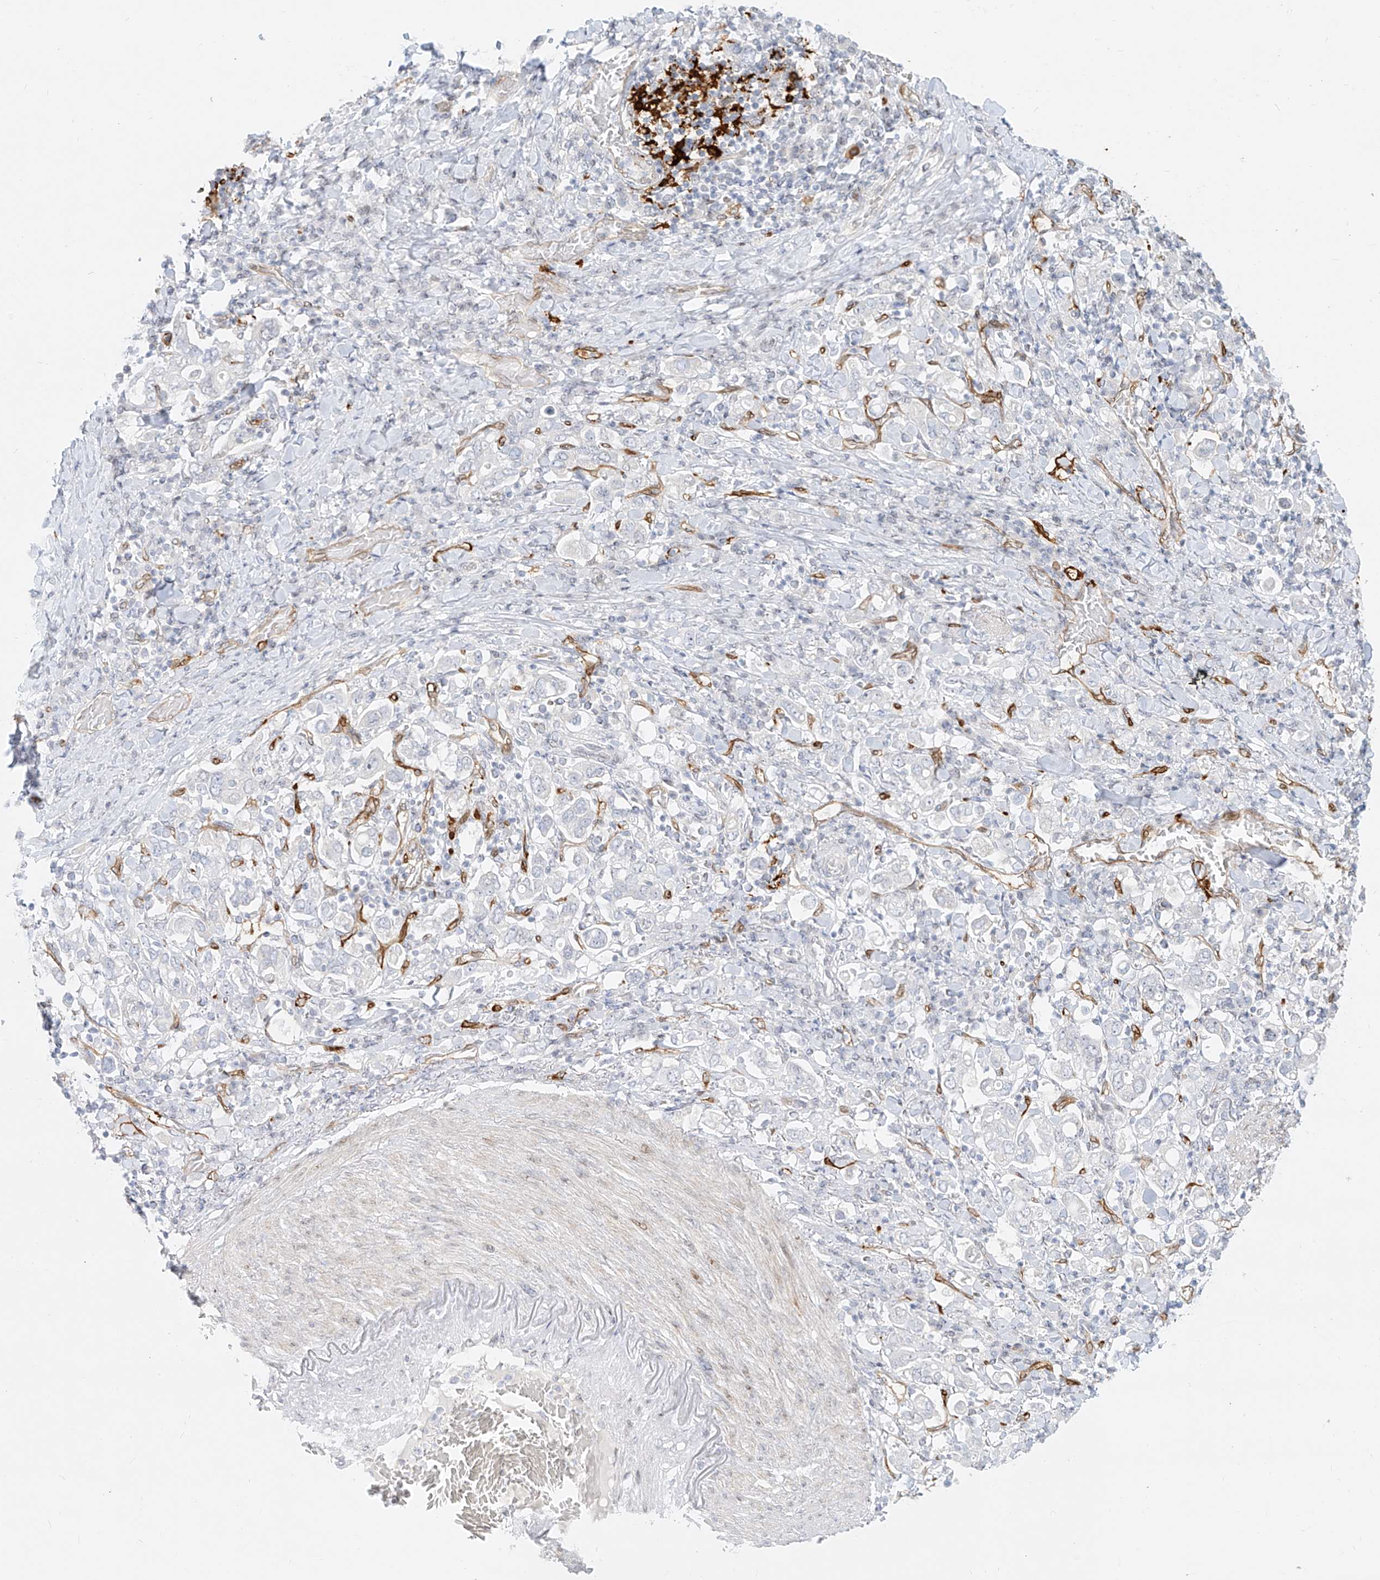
{"staining": {"intensity": "negative", "quantity": "none", "location": "none"}, "tissue": "stomach cancer", "cell_type": "Tumor cells", "image_type": "cancer", "snomed": [{"axis": "morphology", "description": "Adenocarcinoma, NOS"}, {"axis": "topography", "description": "Stomach, upper"}], "caption": "A high-resolution image shows IHC staining of adenocarcinoma (stomach), which demonstrates no significant expression in tumor cells. The staining was performed using DAB (3,3'-diaminobenzidine) to visualize the protein expression in brown, while the nuclei were stained in blue with hematoxylin (Magnification: 20x).", "gene": "NHSL1", "patient": {"sex": "male", "age": 62}}